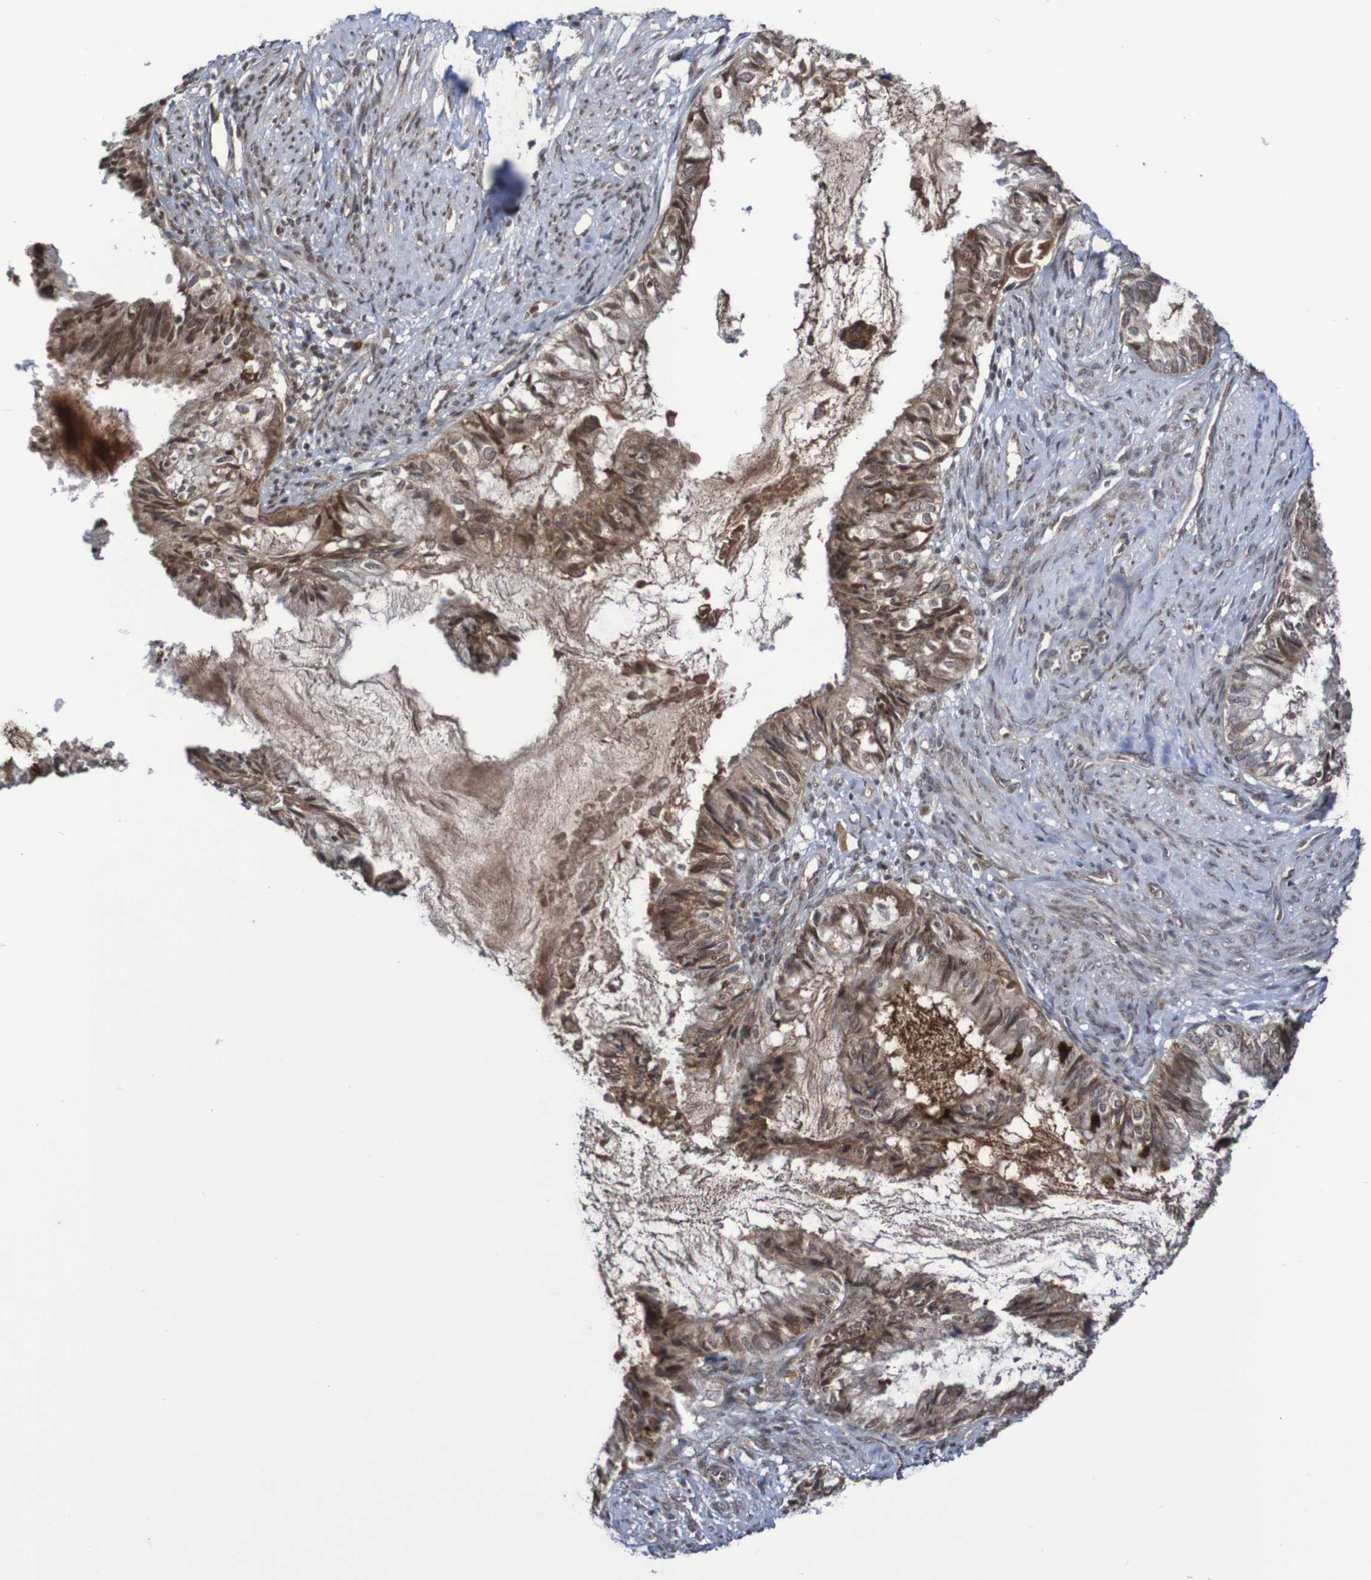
{"staining": {"intensity": "moderate", "quantity": ">75%", "location": "cytoplasmic/membranous,nuclear"}, "tissue": "cervical cancer", "cell_type": "Tumor cells", "image_type": "cancer", "snomed": [{"axis": "morphology", "description": "Normal tissue, NOS"}, {"axis": "morphology", "description": "Adenocarcinoma, NOS"}, {"axis": "topography", "description": "Cervix"}, {"axis": "topography", "description": "Endometrium"}], "caption": "Immunohistochemical staining of human cervical adenocarcinoma exhibits moderate cytoplasmic/membranous and nuclear protein staining in approximately >75% of tumor cells.", "gene": "ITLN1", "patient": {"sex": "female", "age": 86}}